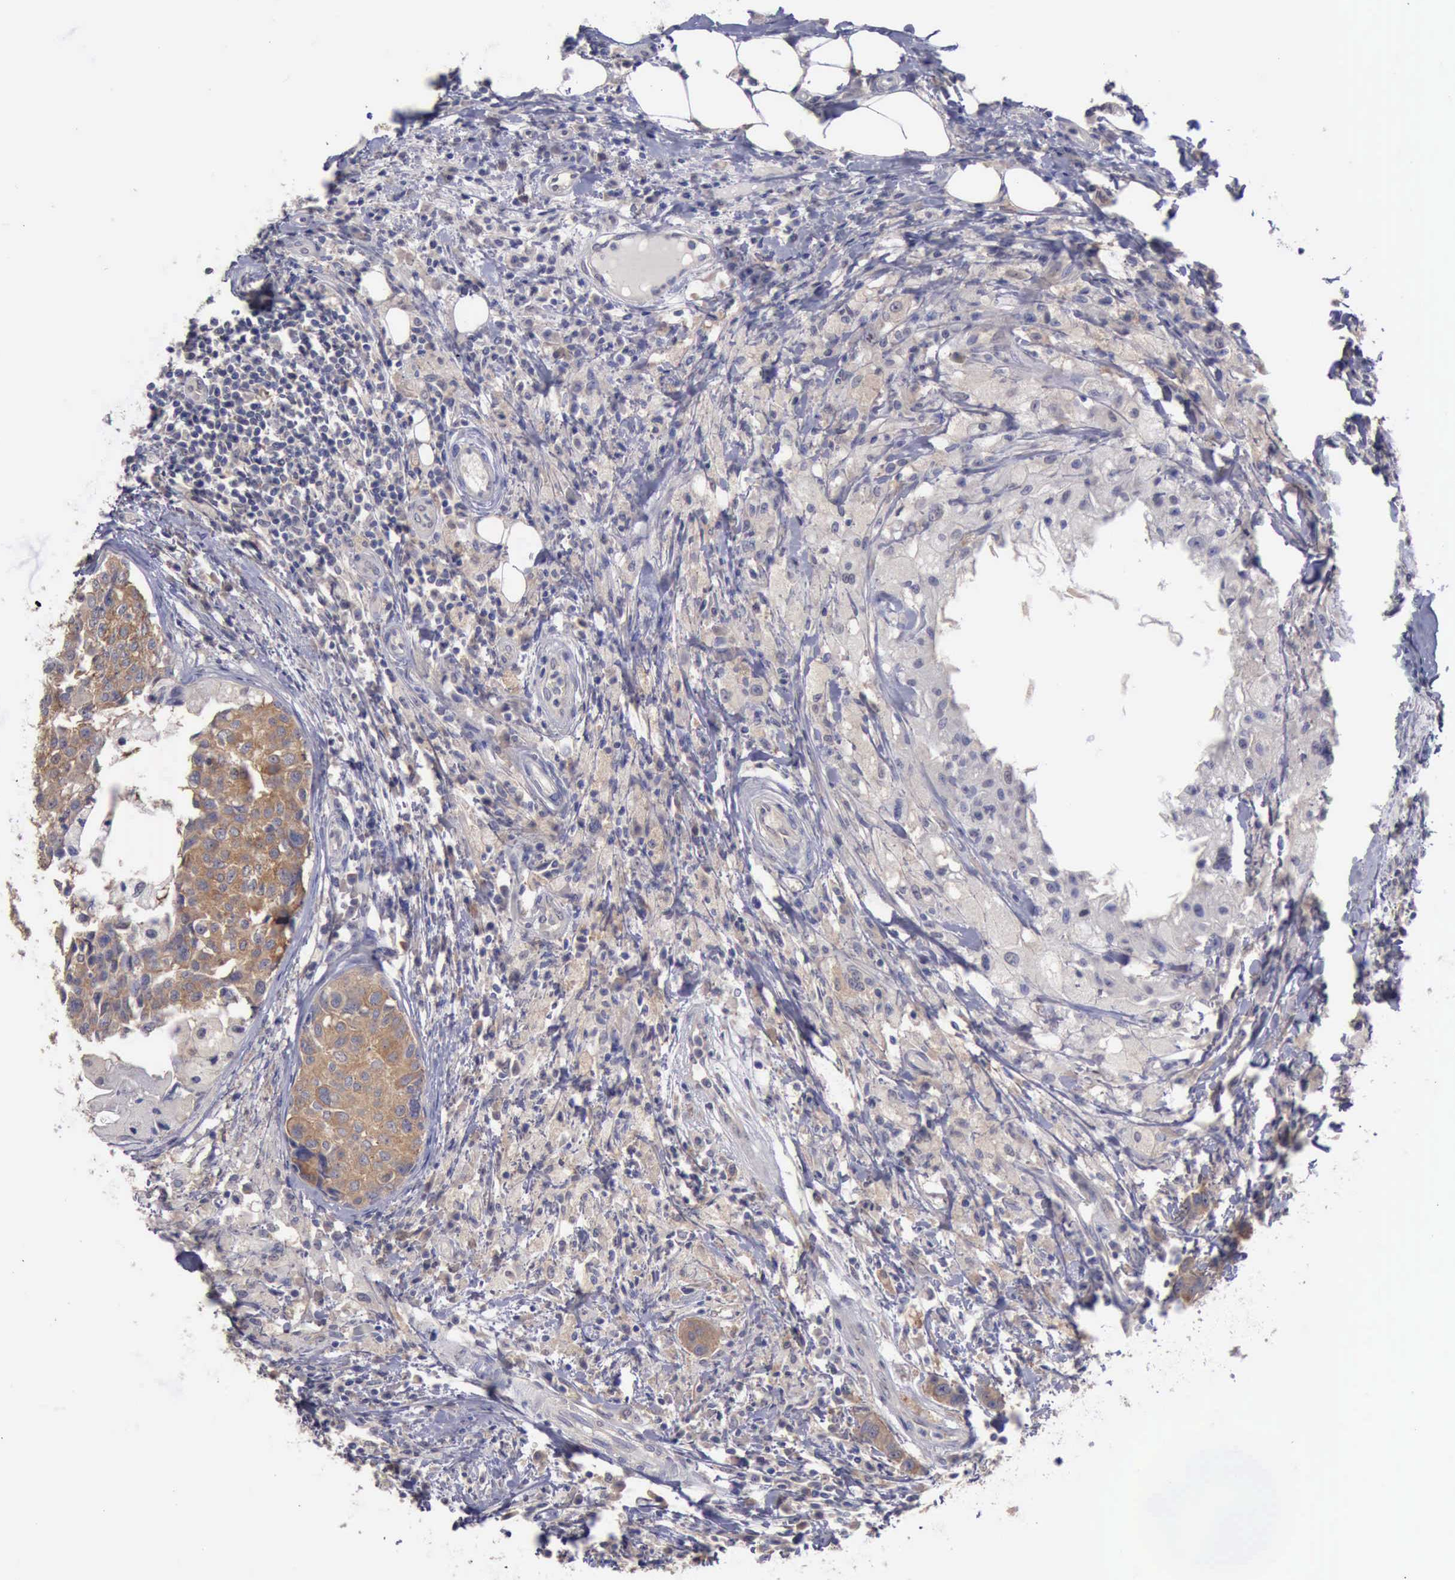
{"staining": {"intensity": "weak", "quantity": ">75%", "location": "cytoplasmic/membranous"}, "tissue": "breast cancer", "cell_type": "Tumor cells", "image_type": "cancer", "snomed": [{"axis": "morphology", "description": "Duct carcinoma"}, {"axis": "topography", "description": "Breast"}], "caption": "Immunohistochemical staining of breast cancer (intraductal carcinoma) displays low levels of weak cytoplasmic/membranous protein expression in approximately >75% of tumor cells. (DAB = brown stain, brightfield microscopy at high magnification).", "gene": "PHKA1", "patient": {"sex": "female", "age": 27}}